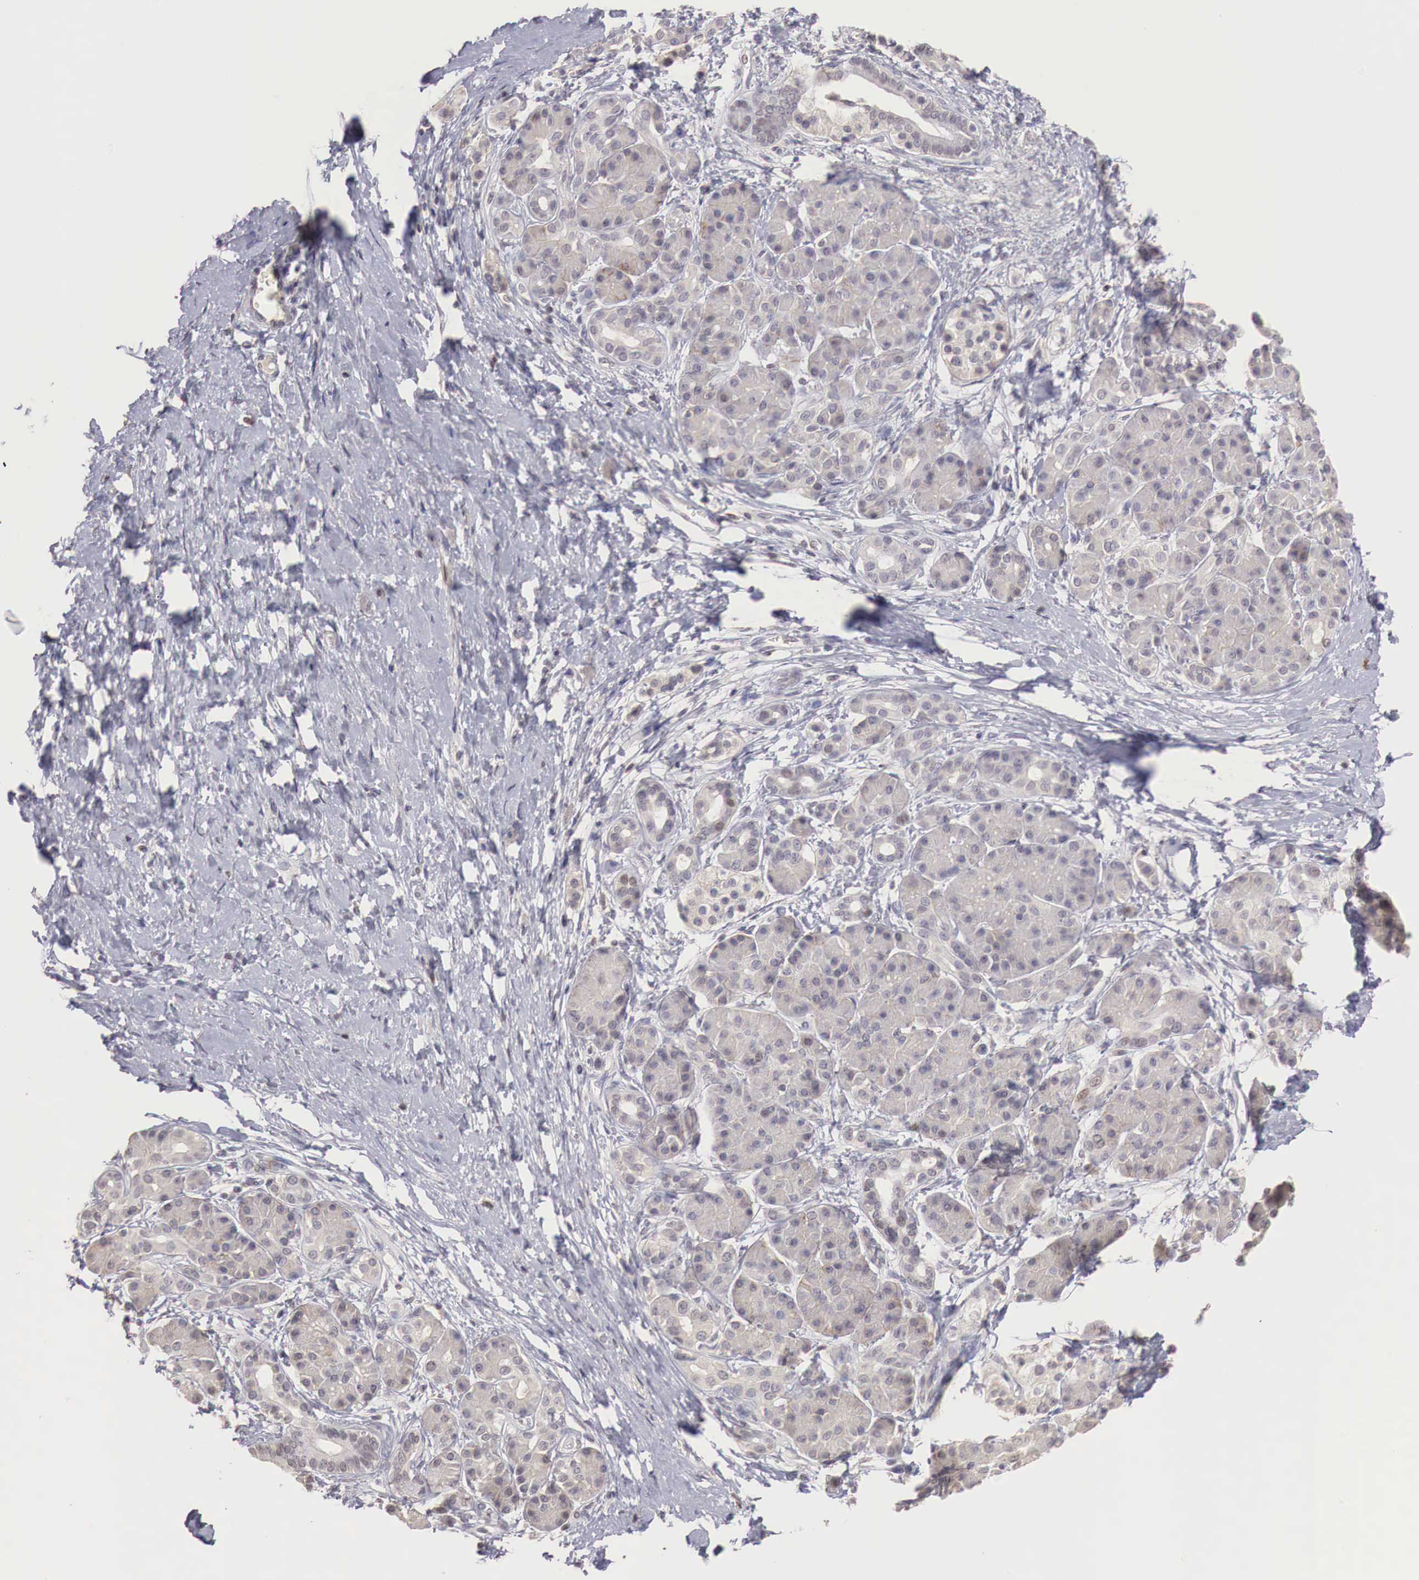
{"staining": {"intensity": "weak", "quantity": ">75%", "location": "cytoplasmic/membranous"}, "tissue": "pancreatic cancer", "cell_type": "Tumor cells", "image_type": "cancer", "snomed": [{"axis": "morphology", "description": "Adenocarcinoma, NOS"}, {"axis": "topography", "description": "Pancreas"}], "caption": "This is a histology image of immunohistochemistry (IHC) staining of adenocarcinoma (pancreatic), which shows weak positivity in the cytoplasmic/membranous of tumor cells.", "gene": "TBC1D9", "patient": {"sex": "female", "age": 66}}